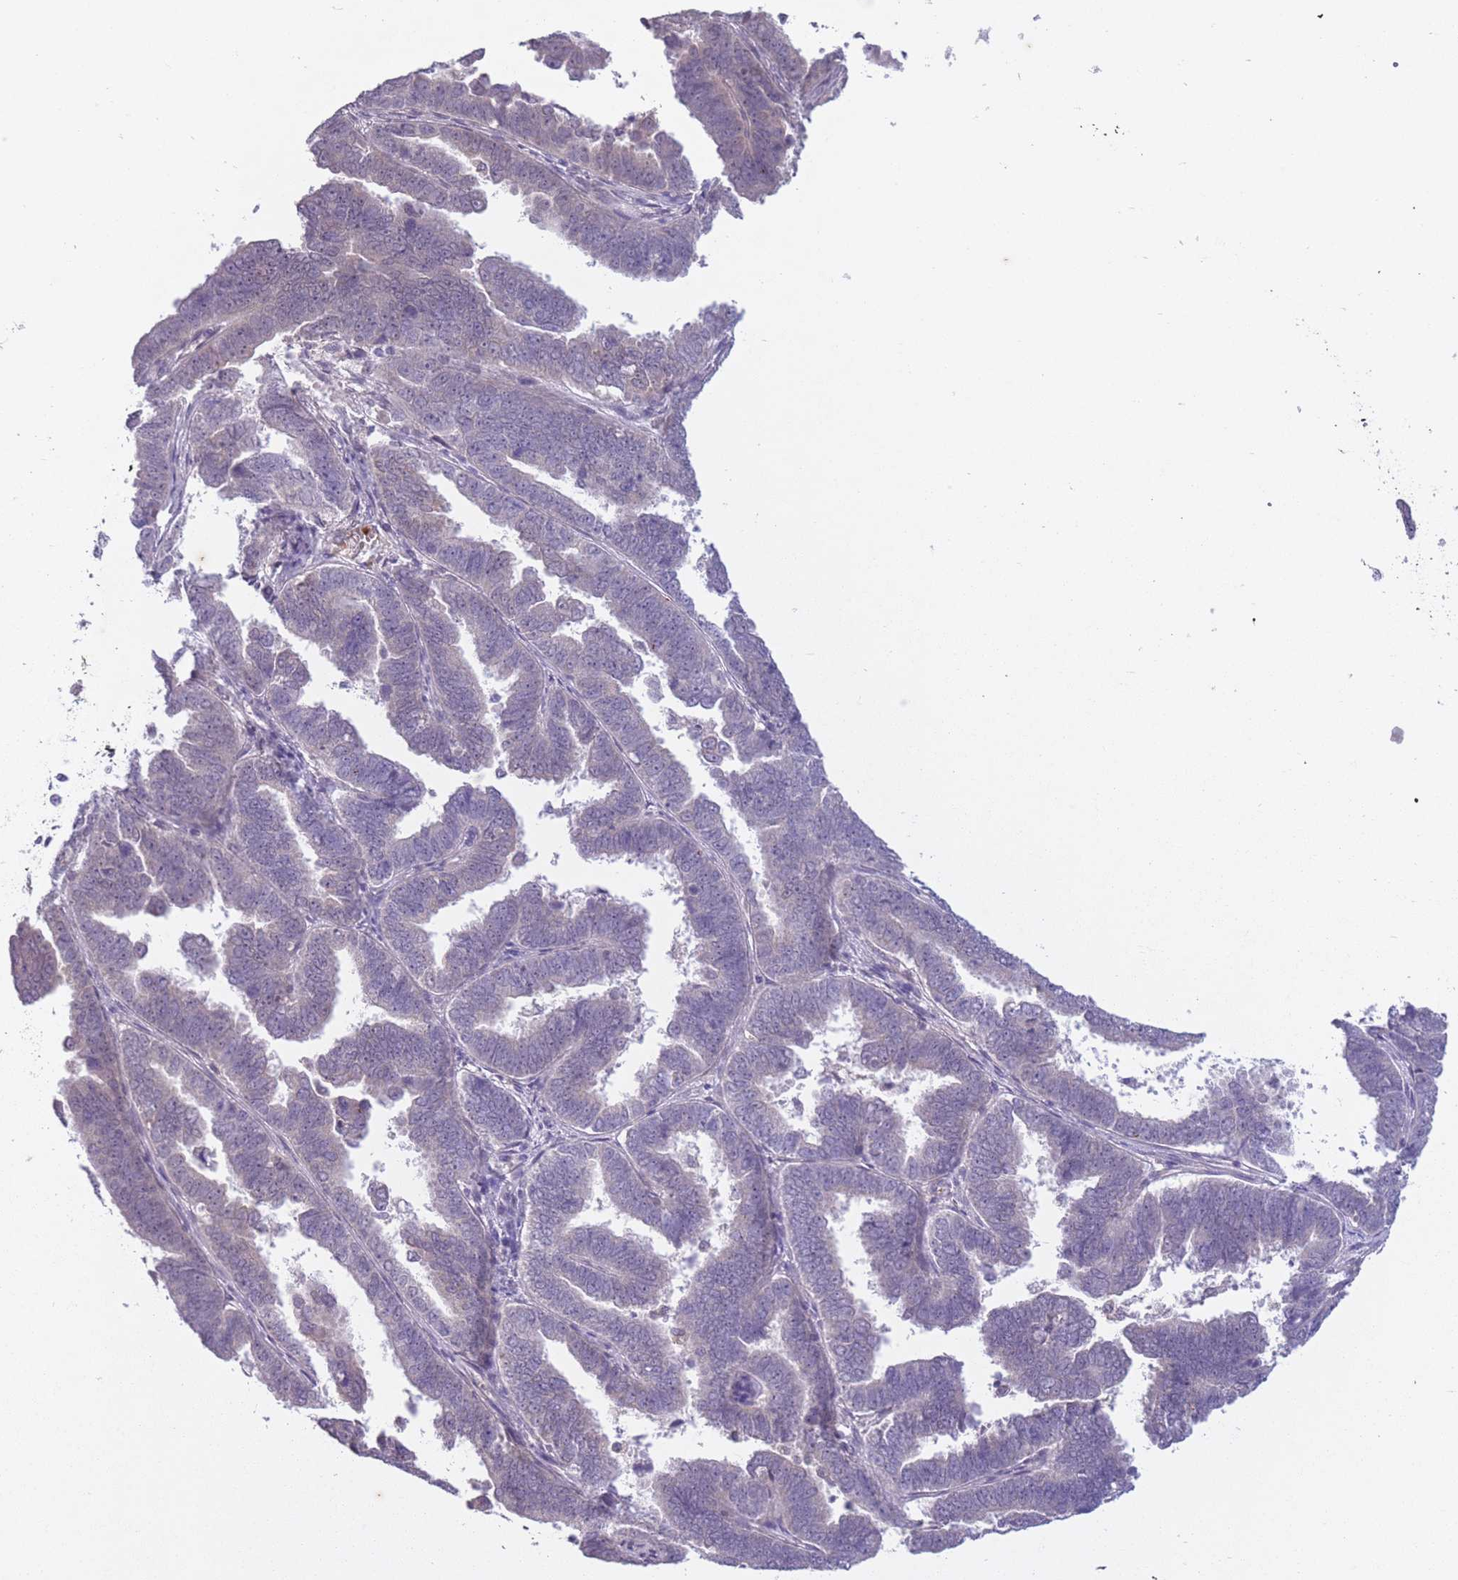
{"staining": {"intensity": "negative", "quantity": "none", "location": "none"}, "tissue": "endometrial cancer", "cell_type": "Tumor cells", "image_type": "cancer", "snomed": [{"axis": "morphology", "description": "Adenocarcinoma, NOS"}, {"axis": "topography", "description": "Endometrium"}], "caption": "Immunohistochemistry image of neoplastic tissue: human endometrial cancer stained with DAB (3,3'-diaminobenzidine) displays no significant protein positivity in tumor cells.", "gene": "ARPIN", "patient": {"sex": "female", "age": 75}}